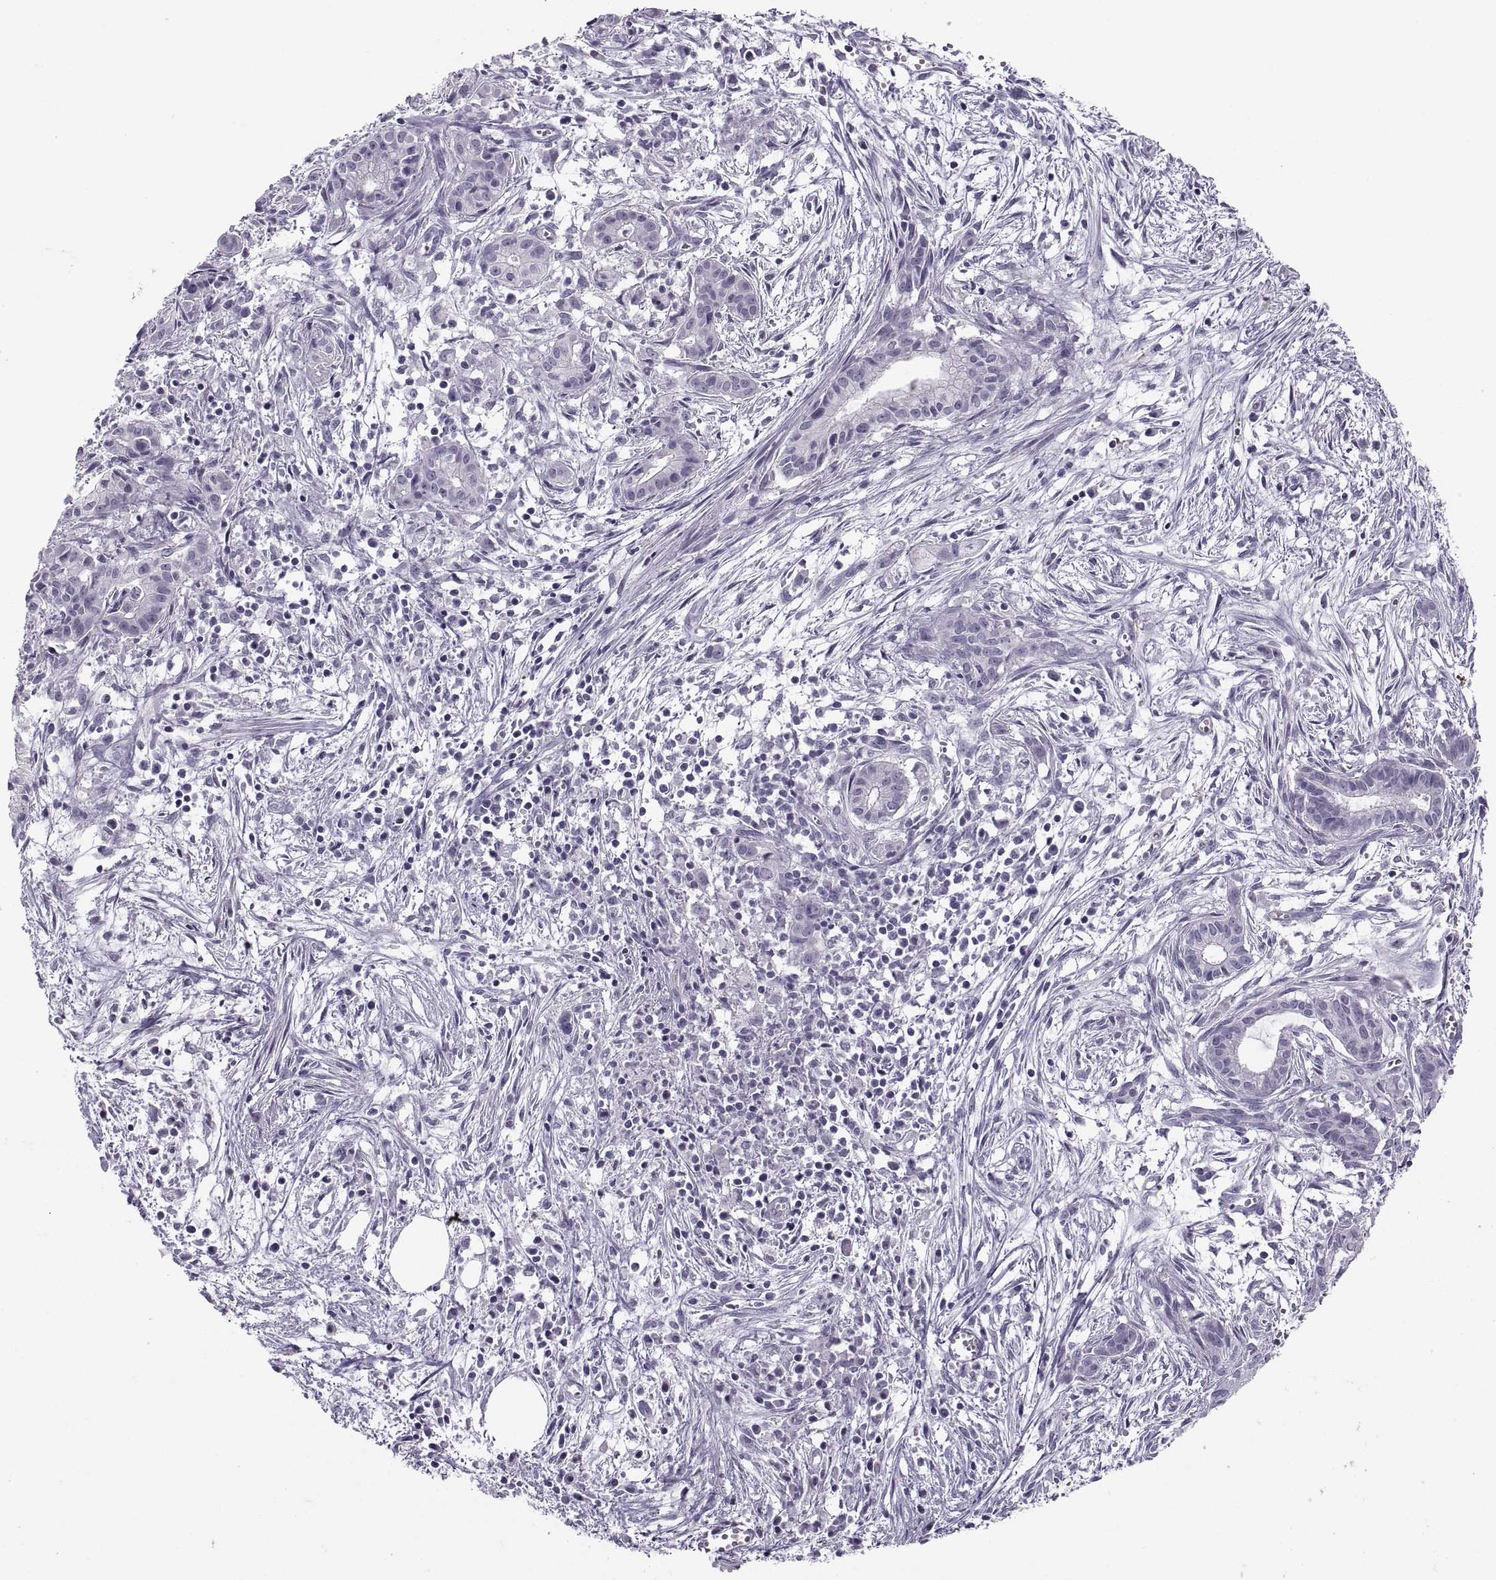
{"staining": {"intensity": "negative", "quantity": "none", "location": "none"}, "tissue": "pancreatic cancer", "cell_type": "Tumor cells", "image_type": "cancer", "snomed": [{"axis": "morphology", "description": "Adenocarcinoma, NOS"}, {"axis": "topography", "description": "Pancreas"}], "caption": "The histopathology image shows no significant positivity in tumor cells of adenocarcinoma (pancreatic). (DAB IHC with hematoxylin counter stain).", "gene": "C3orf22", "patient": {"sex": "male", "age": 48}}